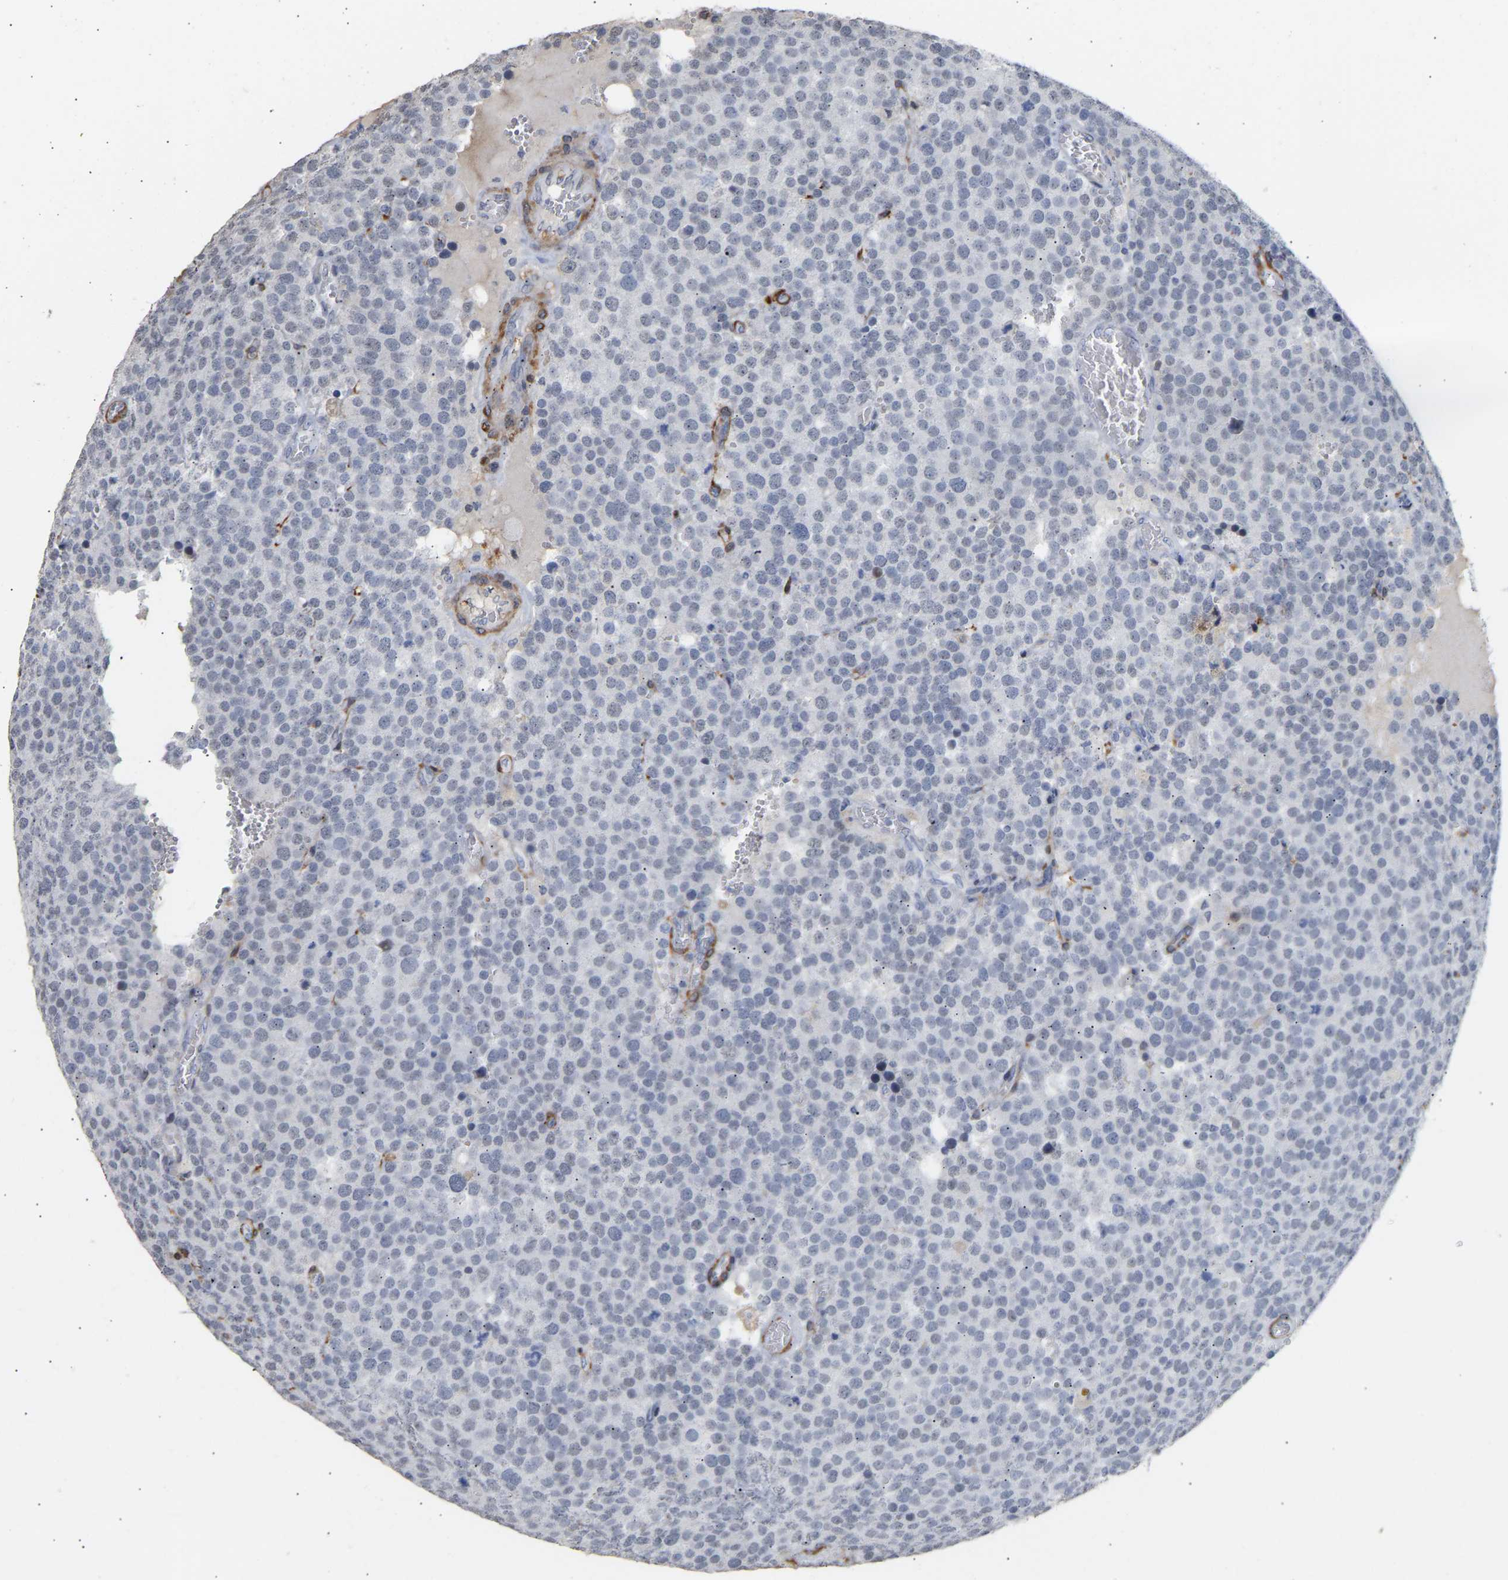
{"staining": {"intensity": "negative", "quantity": "none", "location": "none"}, "tissue": "testis cancer", "cell_type": "Tumor cells", "image_type": "cancer", "snomed": [{"axis": "morphology", "description": "Normal tissue, NOS"}, {"axis": "morphology", "description": "Seminoma, NOS"}, {"axis": "topography", "description": "Testis"}], "caption": "Seminoma (testis) stained for a protein using immunohistochemistry shows no staining tumor cells.", "gene": "AMPH", "patient": {"sex": "male", "age": 71}}